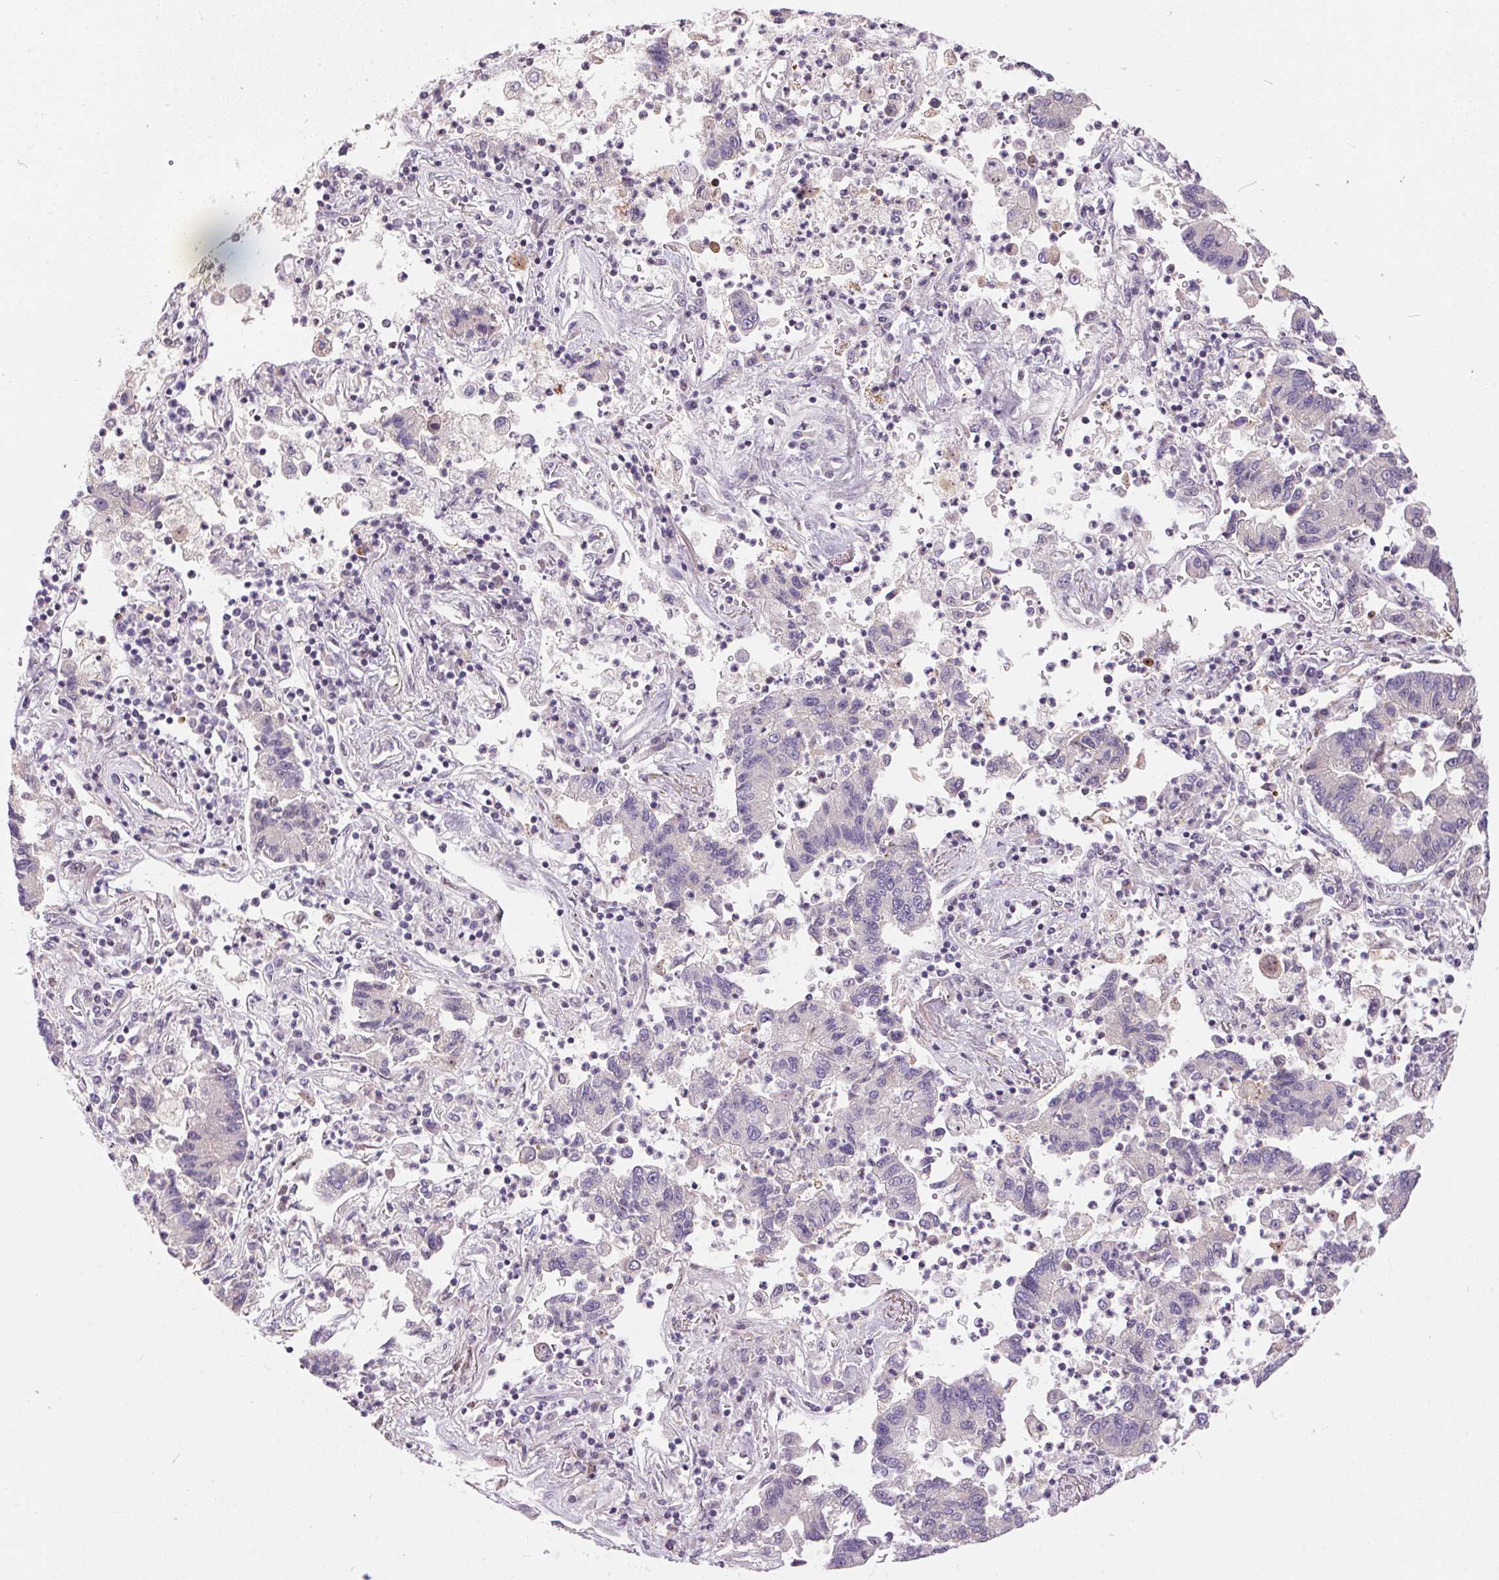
{"staining": {"intensity": "negative", "quantity": "none", "location": "none"}, "tissue": "lung cancer", "cell_type": "Tumor cells", "image_type": "cancer", "snomed": [{"axis": "morphology", "description": "Adenocarcinoma, NOS"}, {"axis": "topography", "description": "Lung"}], "caption": "Tumor cells show no significant positivity in lung cancer.", "gene": "UNC13B", "patient": {"sex": "female", "age": 57}}